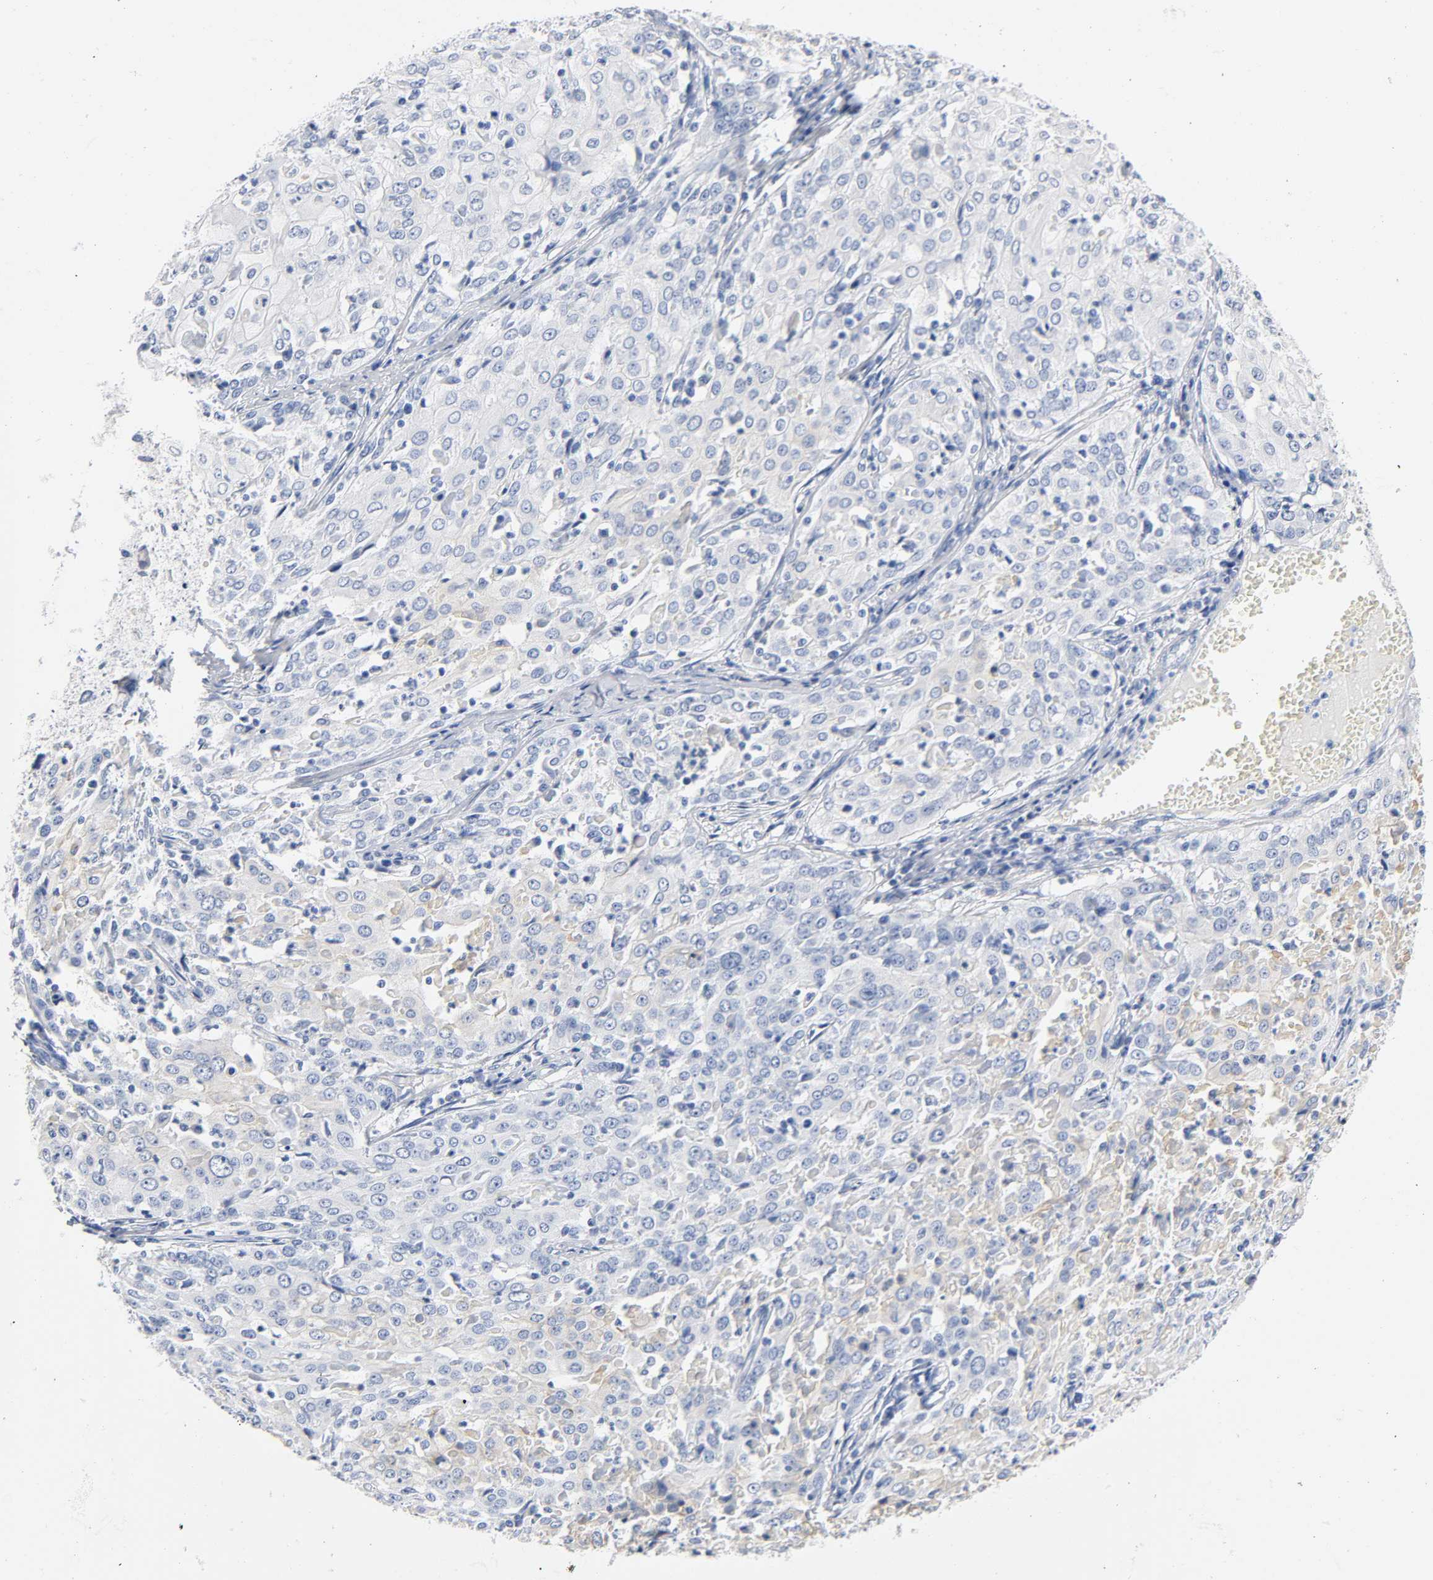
{"staining": {"intensity": "negative", "quantity": "none", "location": "none"}, "tissue": "cervical cancer", "cell_type": "Tumor cells", "image_type": "cancer", "snomed": [{"axis": "morphology", "description": "Squamous cell carcinoma, NOS"}, {"axis": "topography", "description": "Cervix"}], "caption": "This is a image of immunohistochemistry staining of cervical cancer, which shows no positivity in tumor cells.", "gene": "ACP3", "patient": {"sex": "female", "age": 39}}